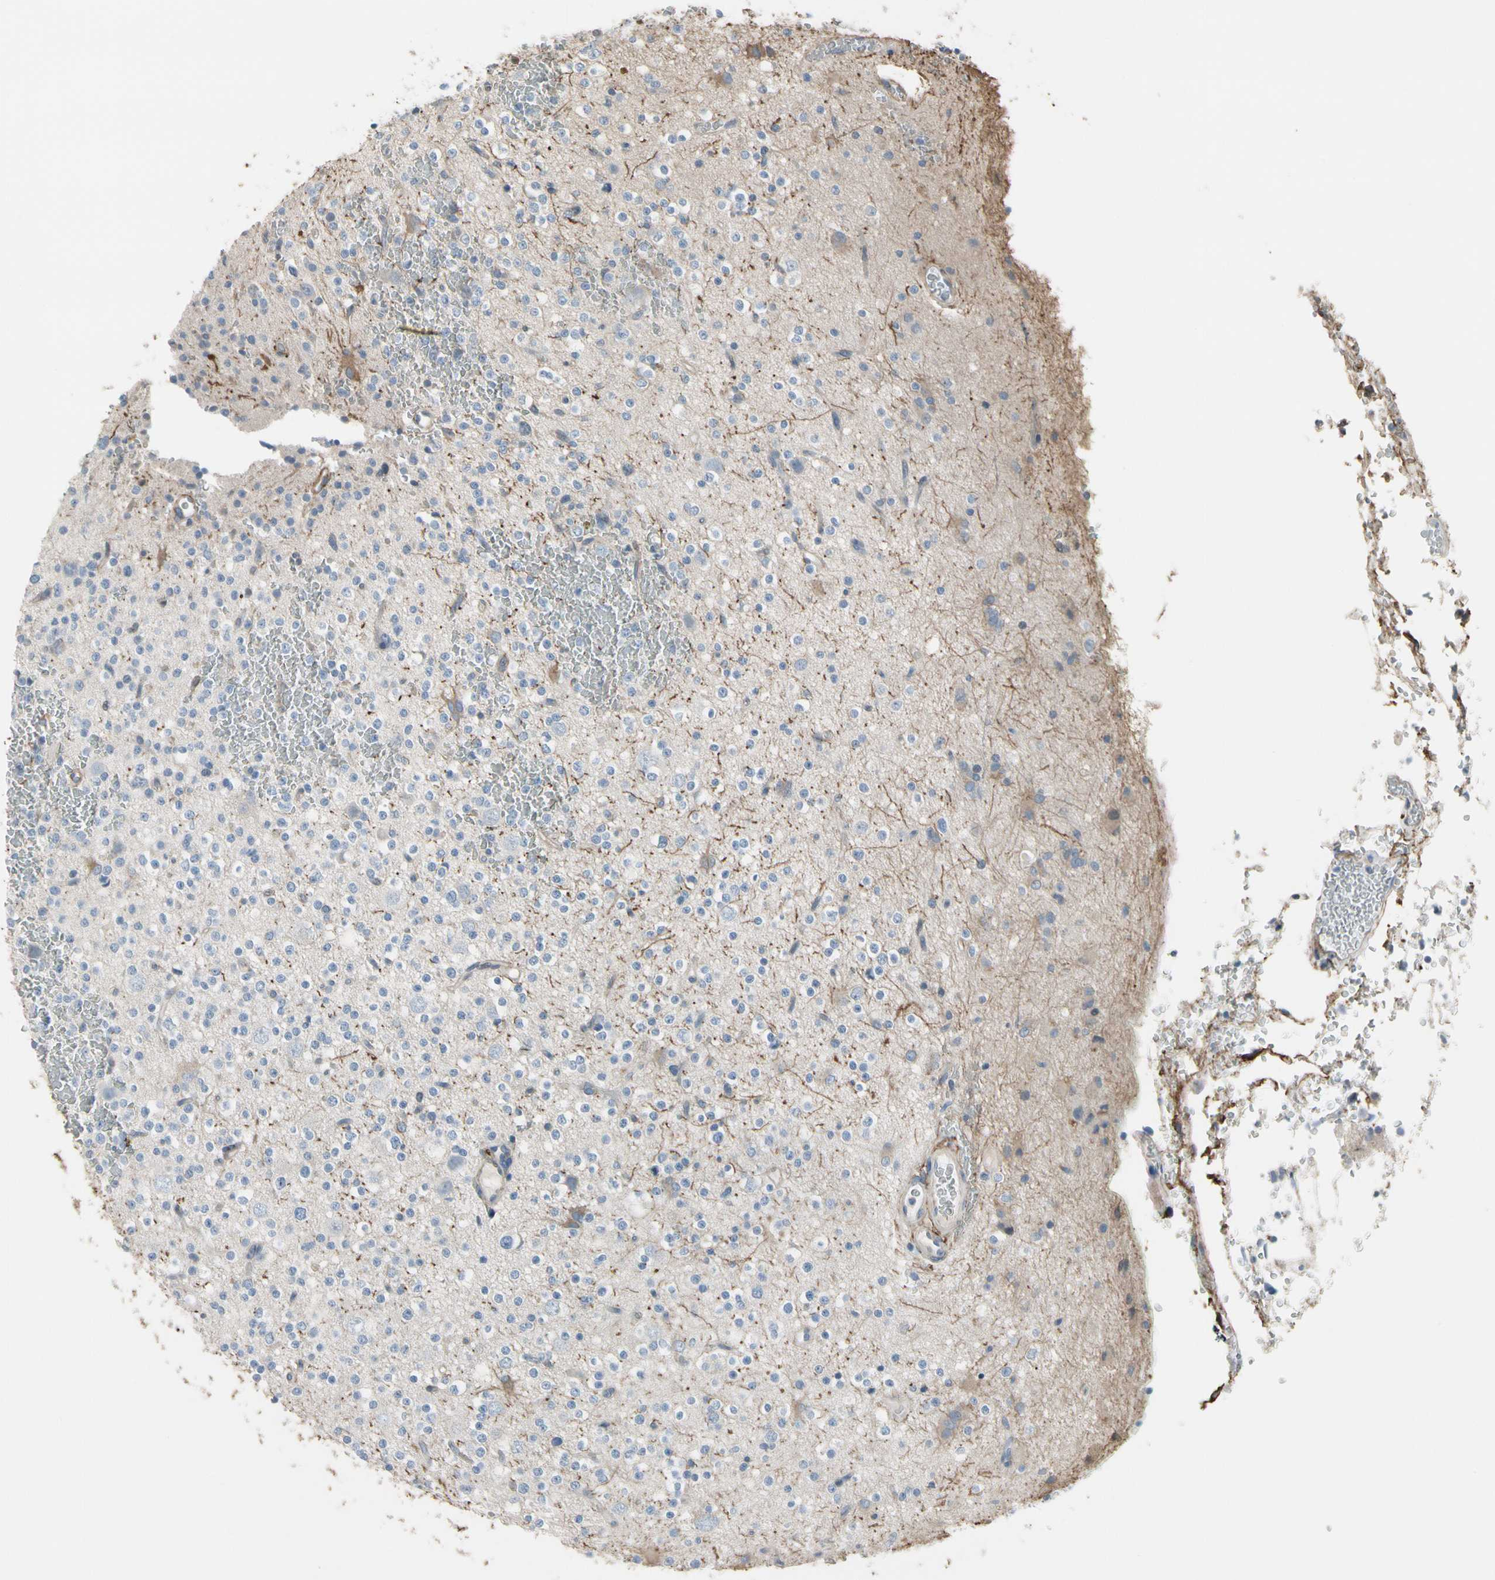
{"staining": {"intensity": "negative", "quantity": "none", "location": "none"}, "tissue": "glioma", "cell_type": "Tumor cells", "image_type": "cancer", "snomed": [{"axis": "morphology", "description": "Glioma, malignant, High grade"}, {"axis": "topography", "description": "Brain"}], "caption": "IHC of high-grade glioma (malignant) shows no positivity in tumor cells.", "gene": "PIGR", "patient": {"sex": "male", "age": 47}}